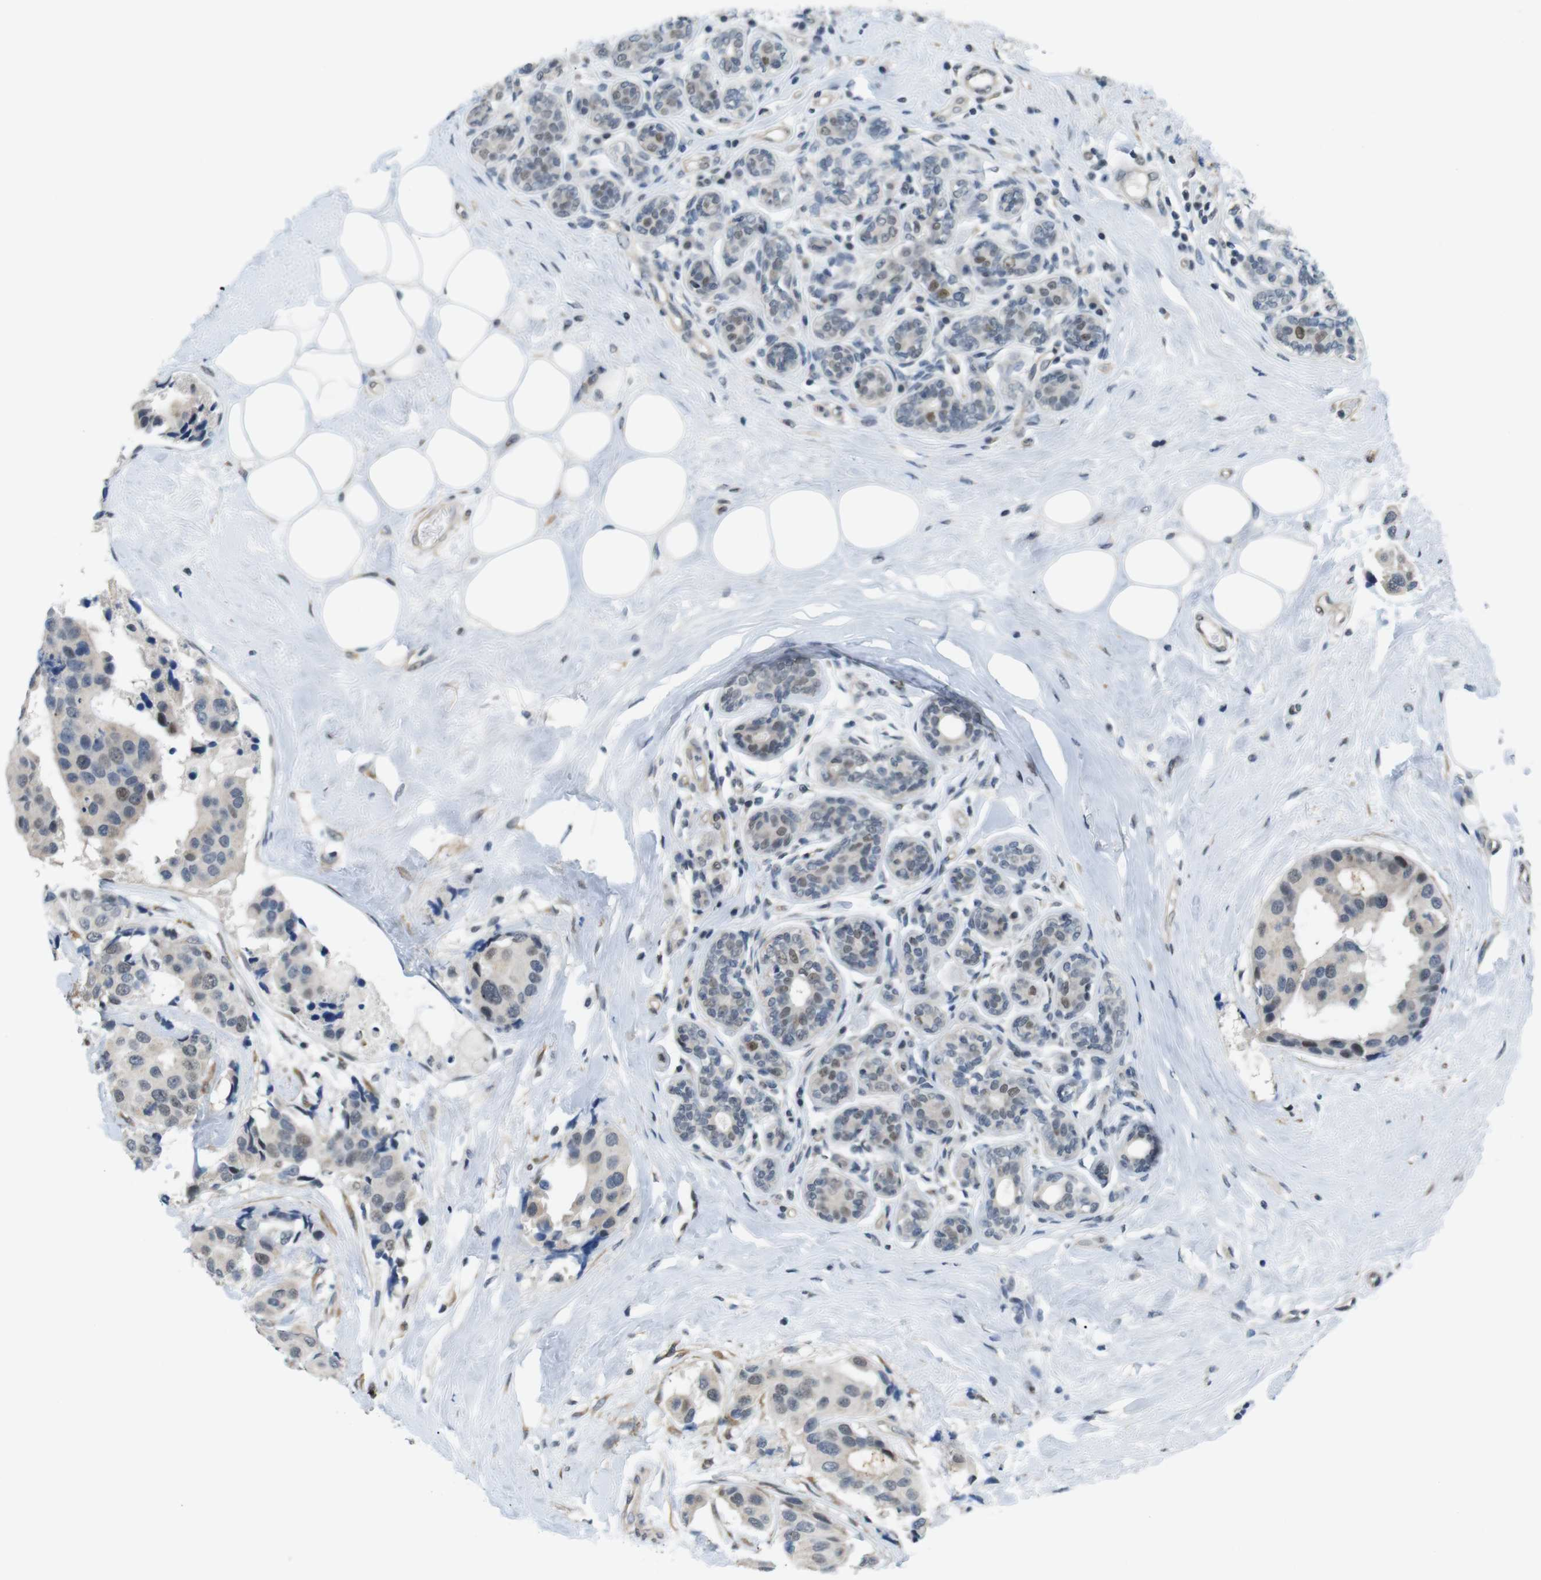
{"staining": {"intensity": "weak", "quantity": "25%-75%", "location": "nuclear"}, "tissue": "breast cancer", "cell_type": "Tumor cells", "image_type": "cancer", "snomed": [{"axis": "morphology", "description": "Normal tissue, NOS"}, {"axis": "morphology", "description": "Duct carcinoma"}, {"axis": "topography", "description": "Breast"}], "caption": "Immunohistochemical staining of human breast cancer displays weak nuclear protein positivity in about 25%-75% of tumor cells.", "gene": "SMCO2", "patient": {"sex": "female", "age": 39}}